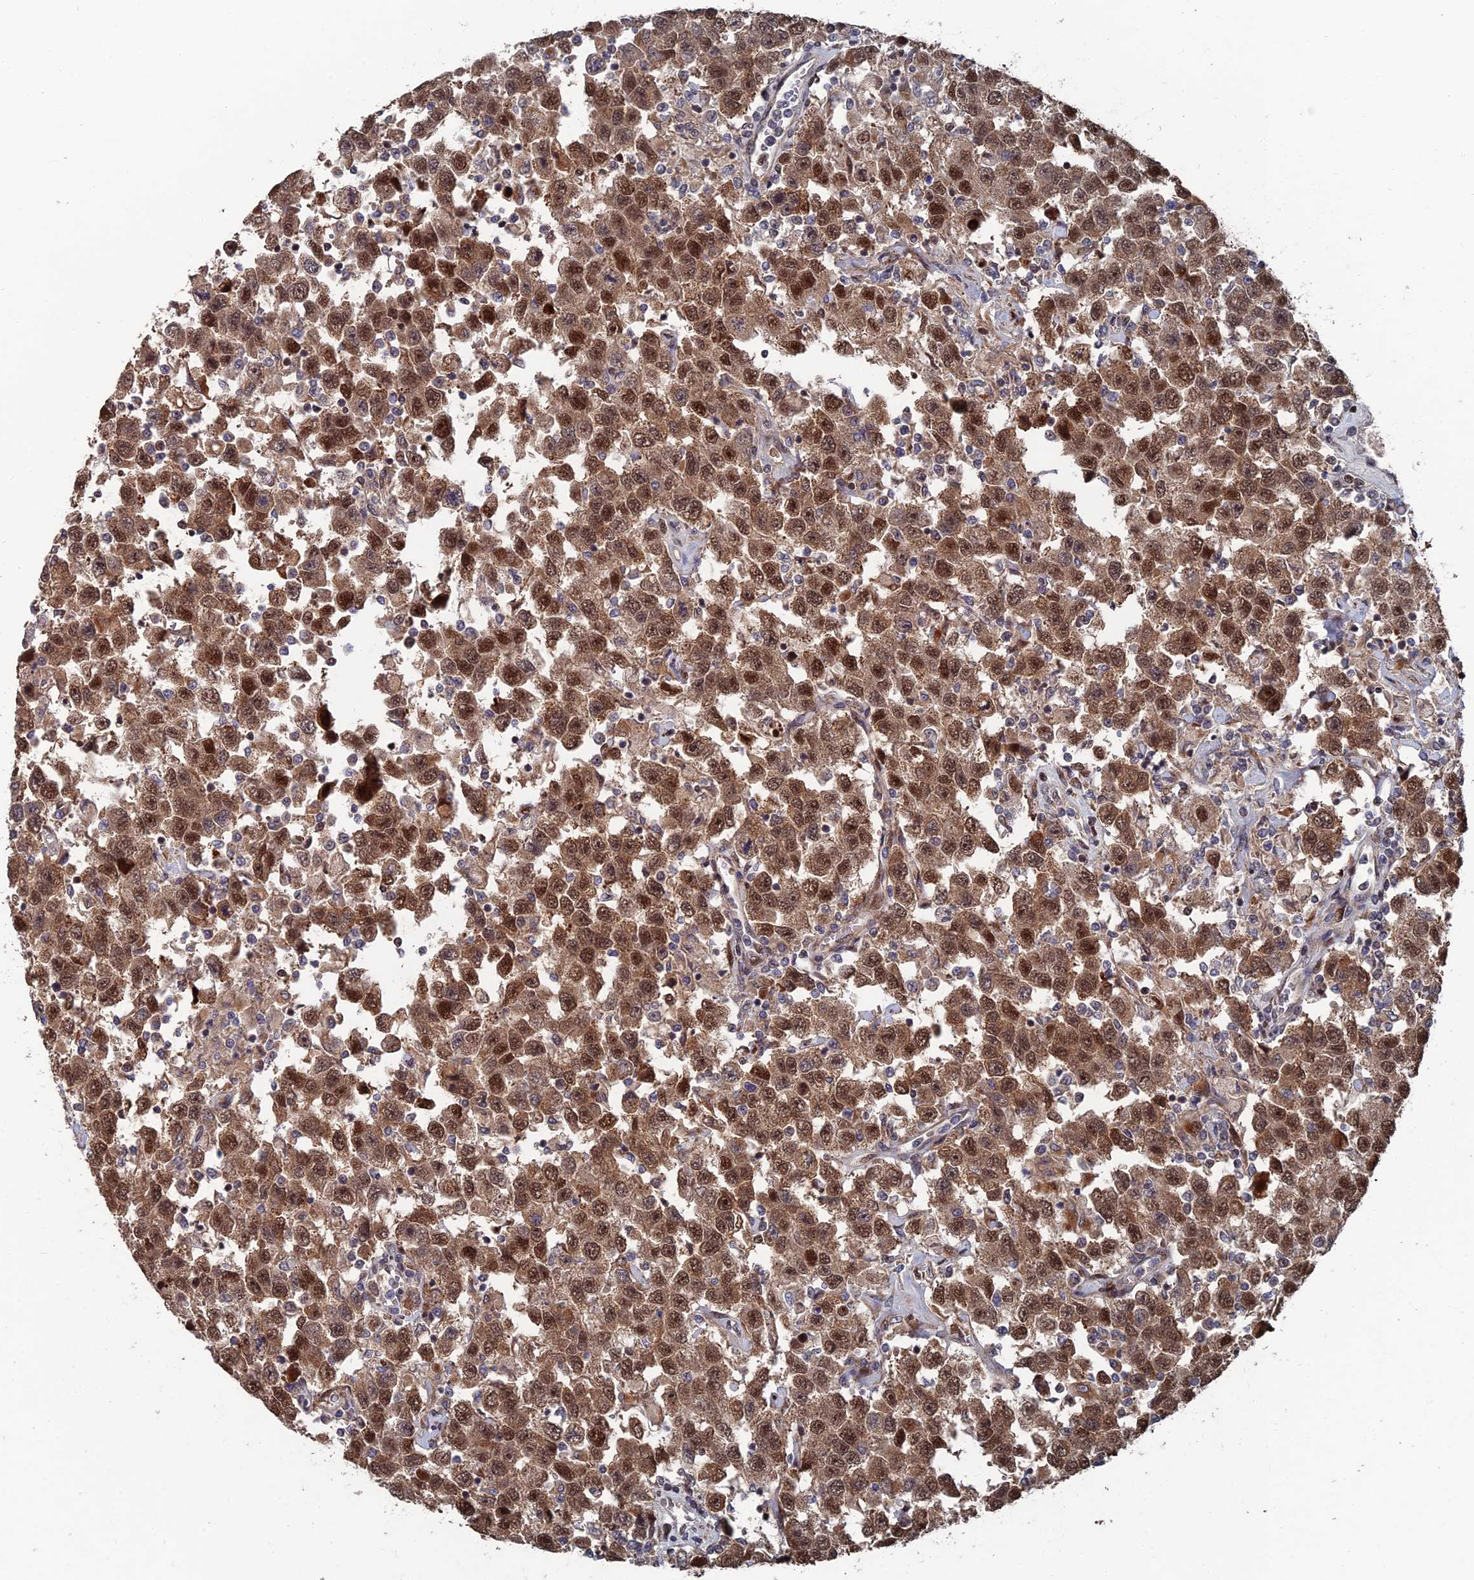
{"staining": {"intensity": "moderate", "quantity": ">75%", "location": "cytoplasmic/membranous,nuclear"}, "tissue": "testis cancer", "cell_type": "Tumor cells", "image_type": "cancer", "snomed": [{"axis": "morphology", "description": "Seminoma, NOS"}, {"axis": "topography", "description": "Testis"}], "caption": "The histopathology image reveals immunohistochemical staining of testis cancer. There is moderate cytoplasmic/membranous and nuclear staining is appreciated in approximately >75% of tumor cells. (DAB (3,3'-diaminobenzidine) IHC, brown staining for protein, blue staining for nuclei).", "gene": "GTF2IRD1", "patient": {"sex": "male", "age": 41}}